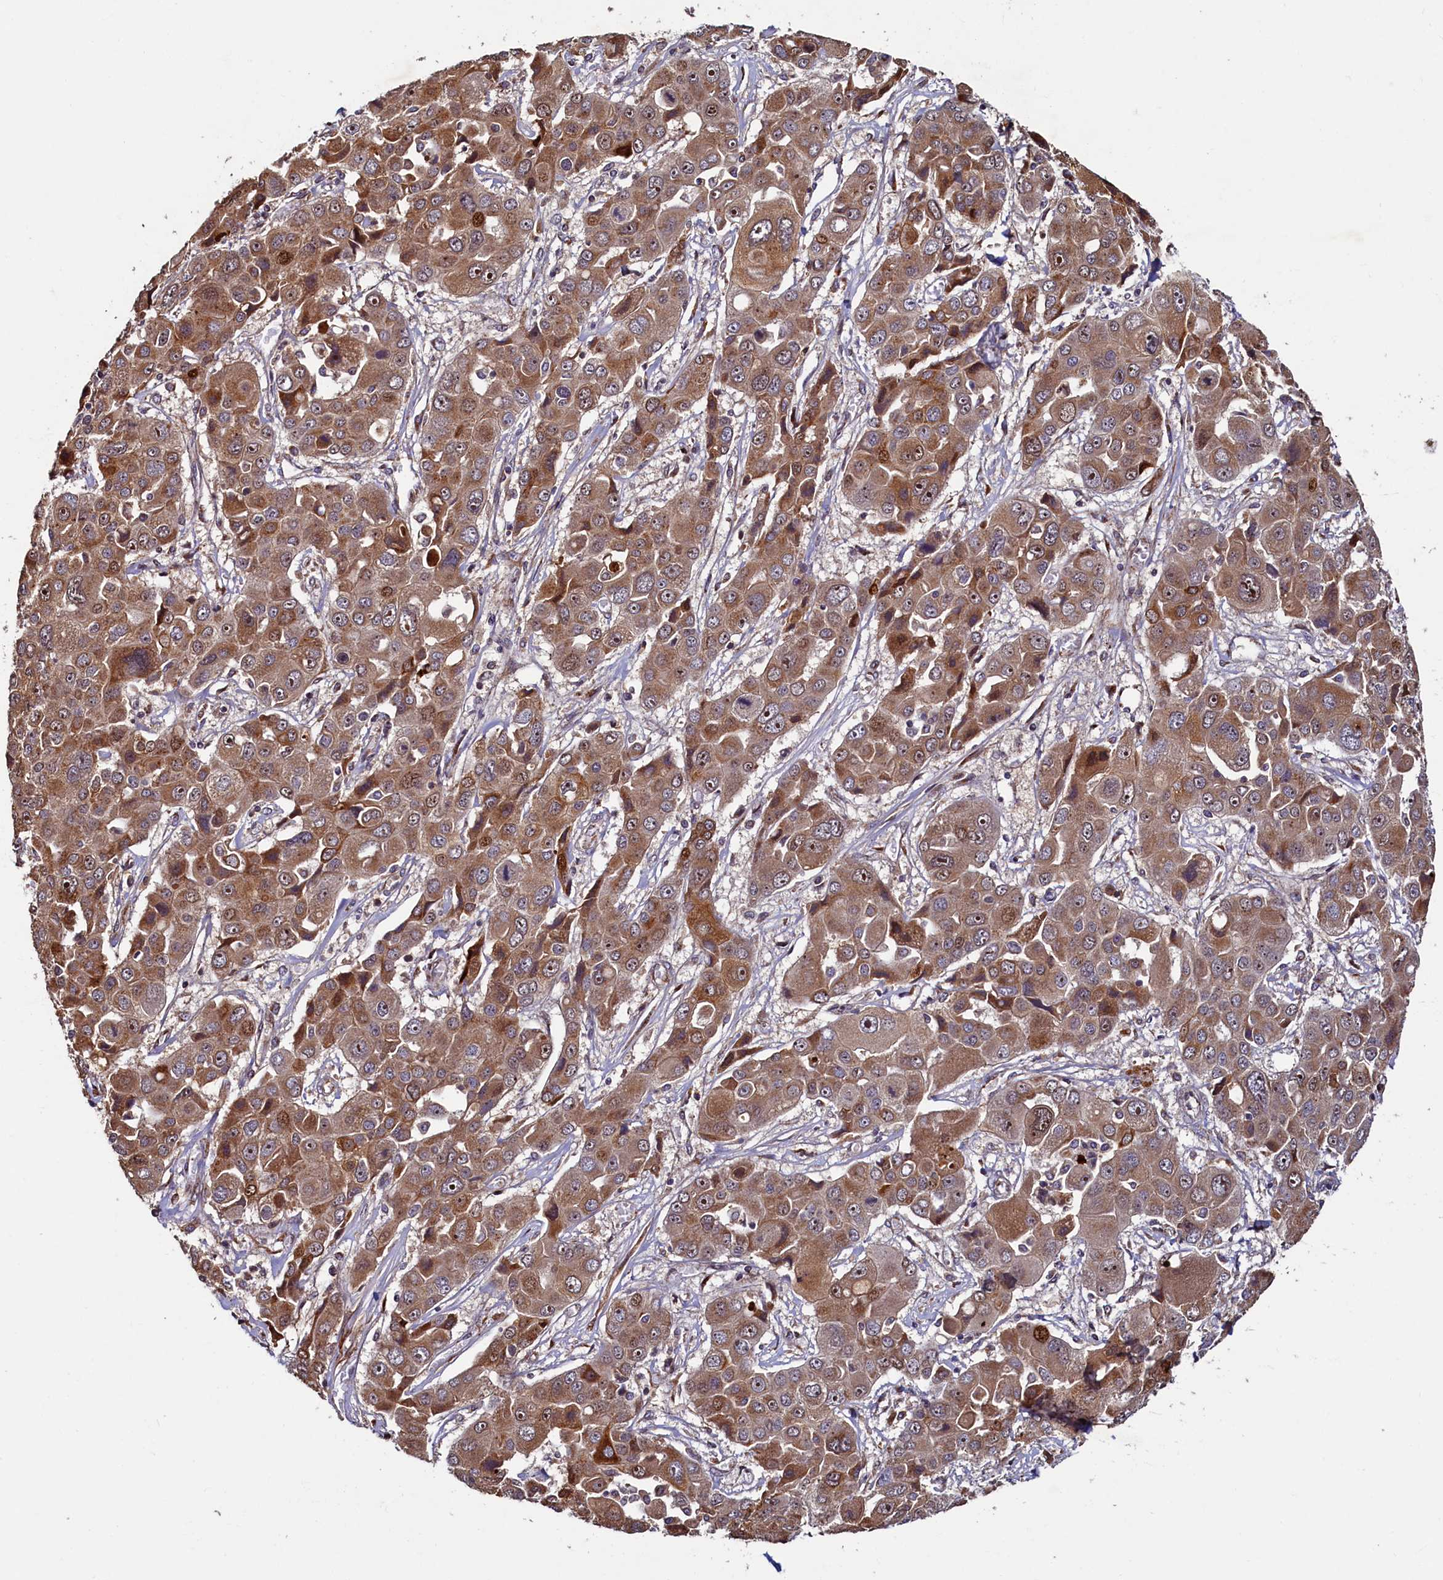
{"staining": {"intensity": "moderate", "quantity": ">75%", "location": "cytoplasmic/membranous,nuclear"}, "tissue": "liver cancer", "cell_type": "Tumor cells", "image_type": "cancer", "snomed": [{"axis": "morphology", "description": "Cholangiocarcinoma"}, {"axis": "topography", "description": "Liver"}], "caption": "This image reveals liver cancer (cholangiocarcinoma) stained with IHC to label a protein in brown. The cytoplasmic/membranous and nuclear of tumor cells show moderate positivity for the protein. Nuclei are counter-stained blue.", "gene": "NCKAP5L", "patient": {"sex": "male", "age": 67}}